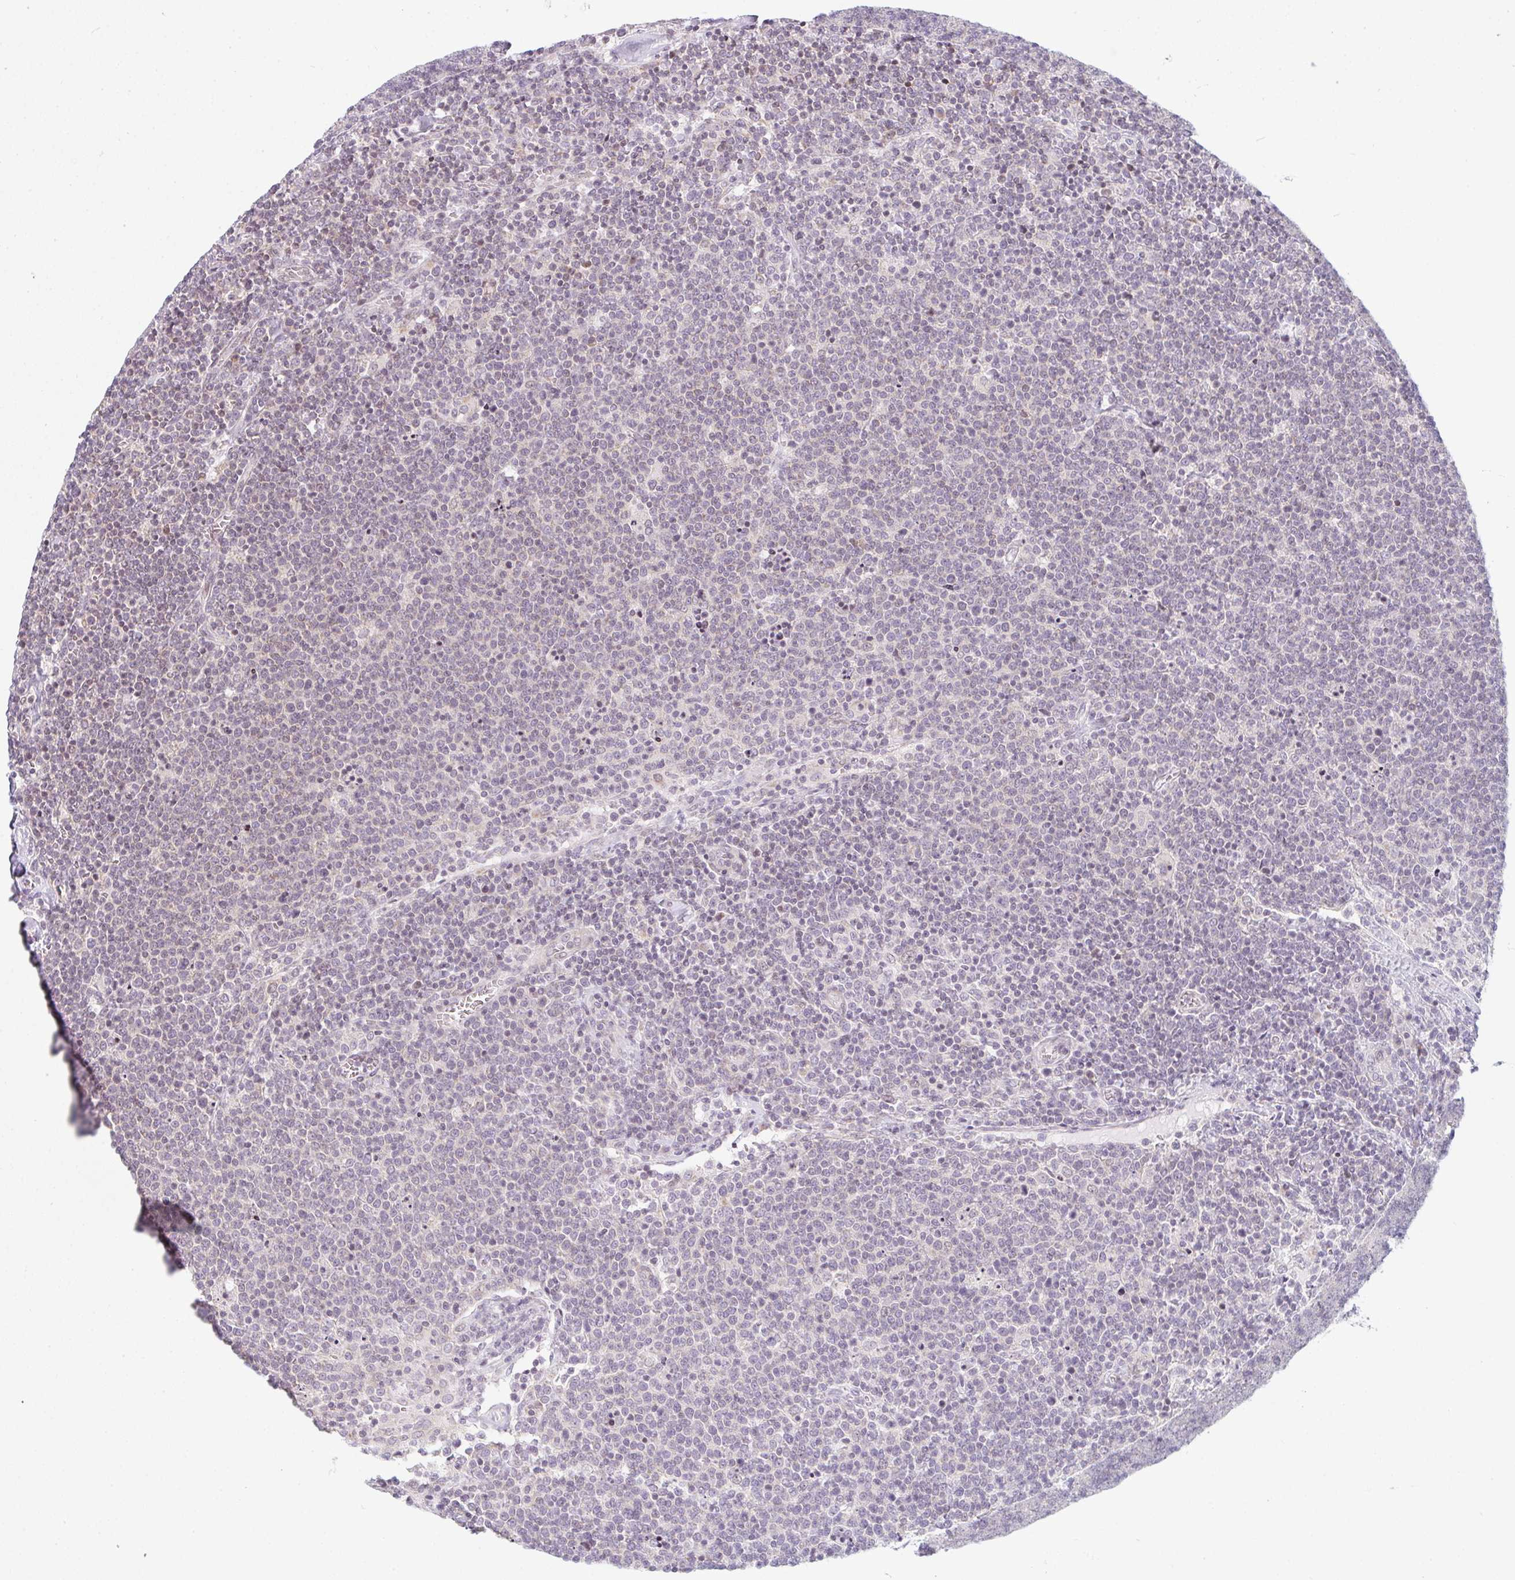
{"staining": {"intensity": "negative", "quantity": "none", "location": "none"}, "tissue": "lymphoma", "cell_type": "Tumor cells", "image_type": "cancer", "snomed": [{"axis": "morphology", "description": "Malignant lymphoma, non-Hodgkin's type, High grade"}, {"axis": "topography", "description": "Lymph node"}], "caption": "The histopathology image displays no significant positivity in tumor cells of lymphoma.", "gene": "TMEM237", "patient": {"sex": "male", "age": 61}}